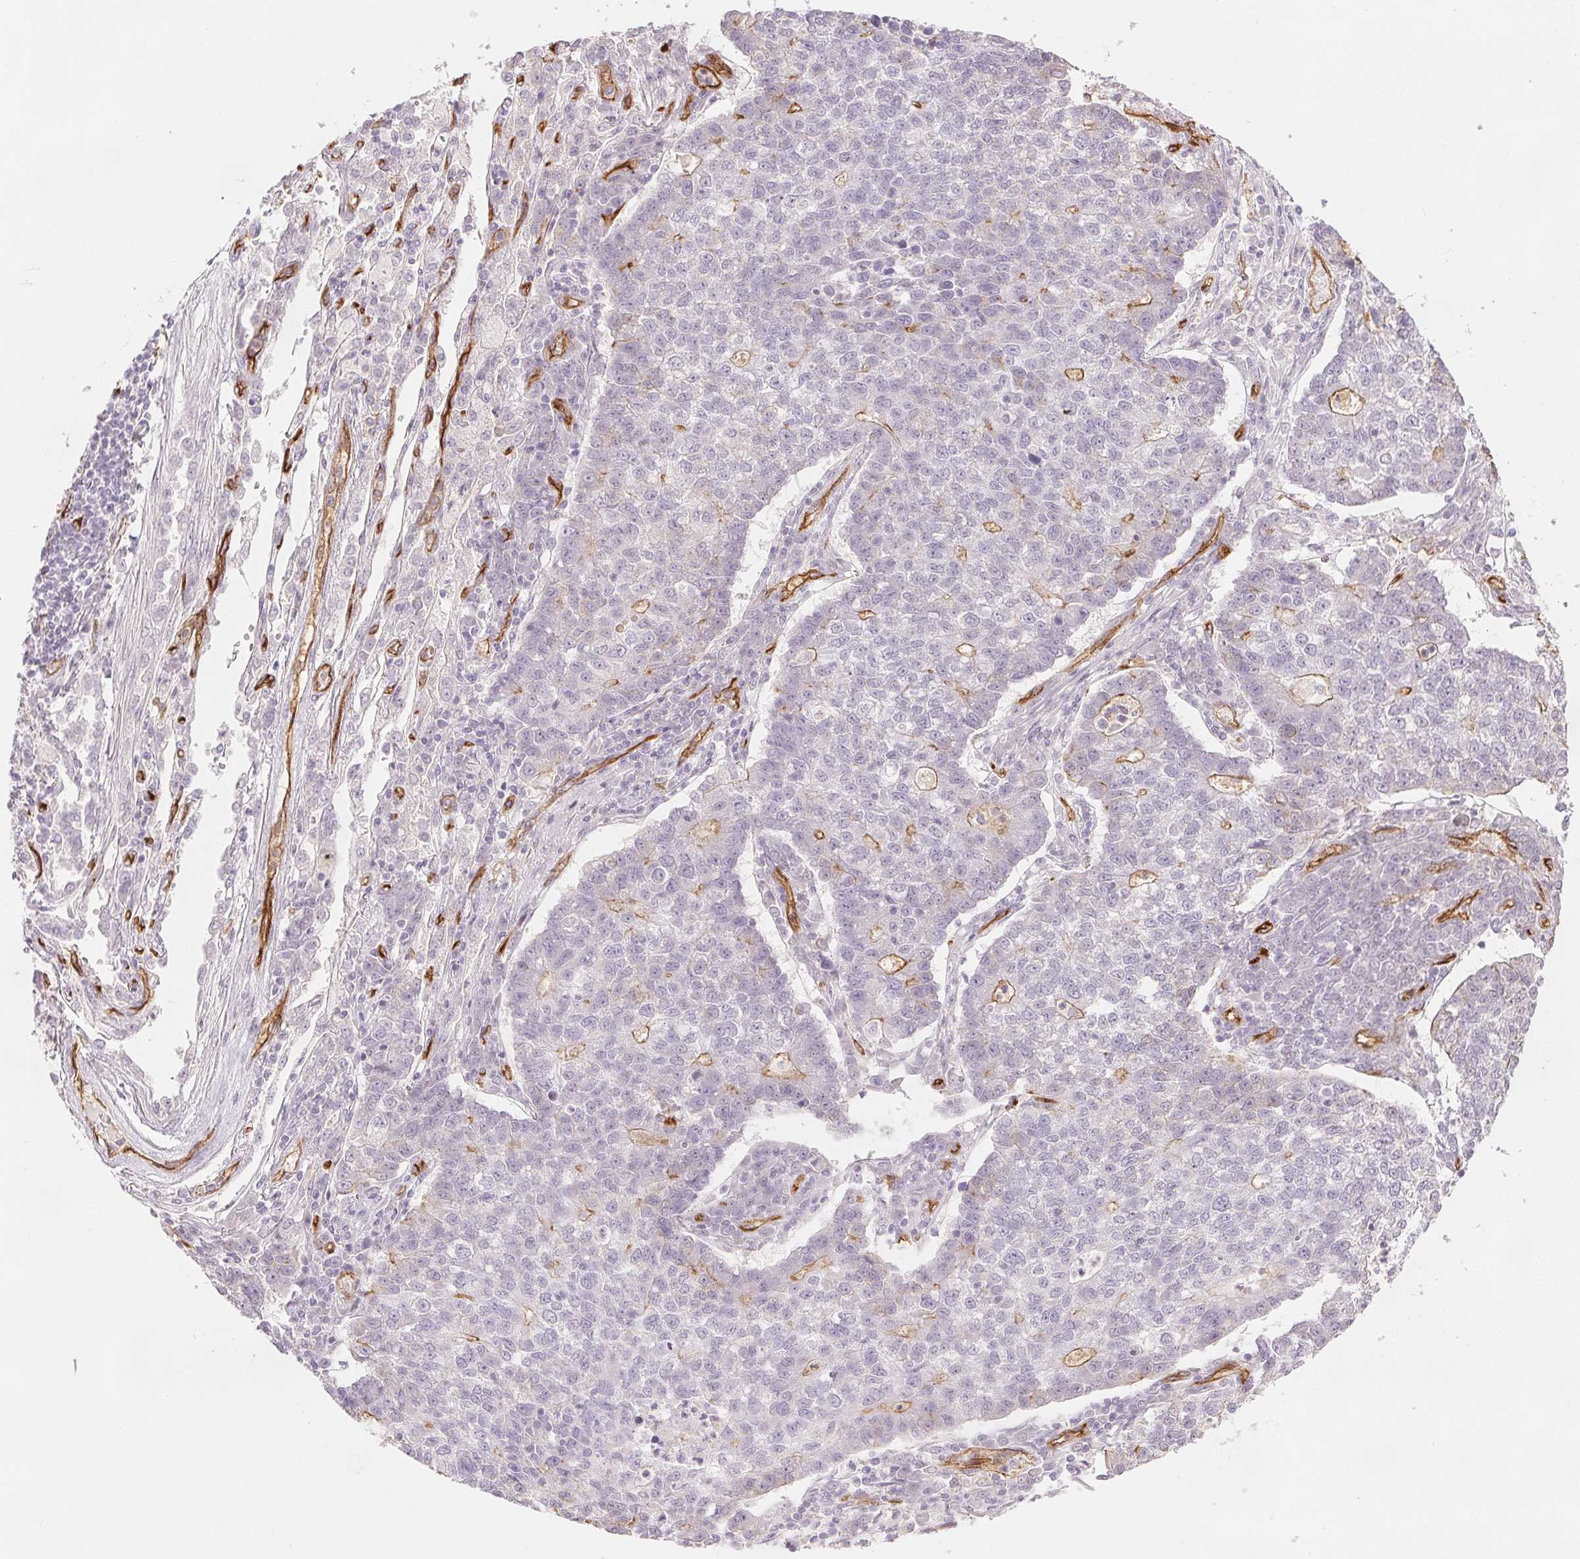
{"staining": {"intensity": "moderate", "quantity": "<25%", "location": "cytoplasmic/membranous"}, "tissue": "lung cancer", "cell_type": "Tumor cells", "image_type": "cancer", "snomed": [{"axis": "morphology", "description": "Adenocarcinoma, NOS"}, {"axis": "topography", "description": "Lung"}], "caption": "Tumor cells display low levels of moderate cytoplasmic/membranous positivity in about <25% of cells in lung adenocarcinoma.", "gene": "PODXL", "patient": {"sex": "male", "age": 57}}